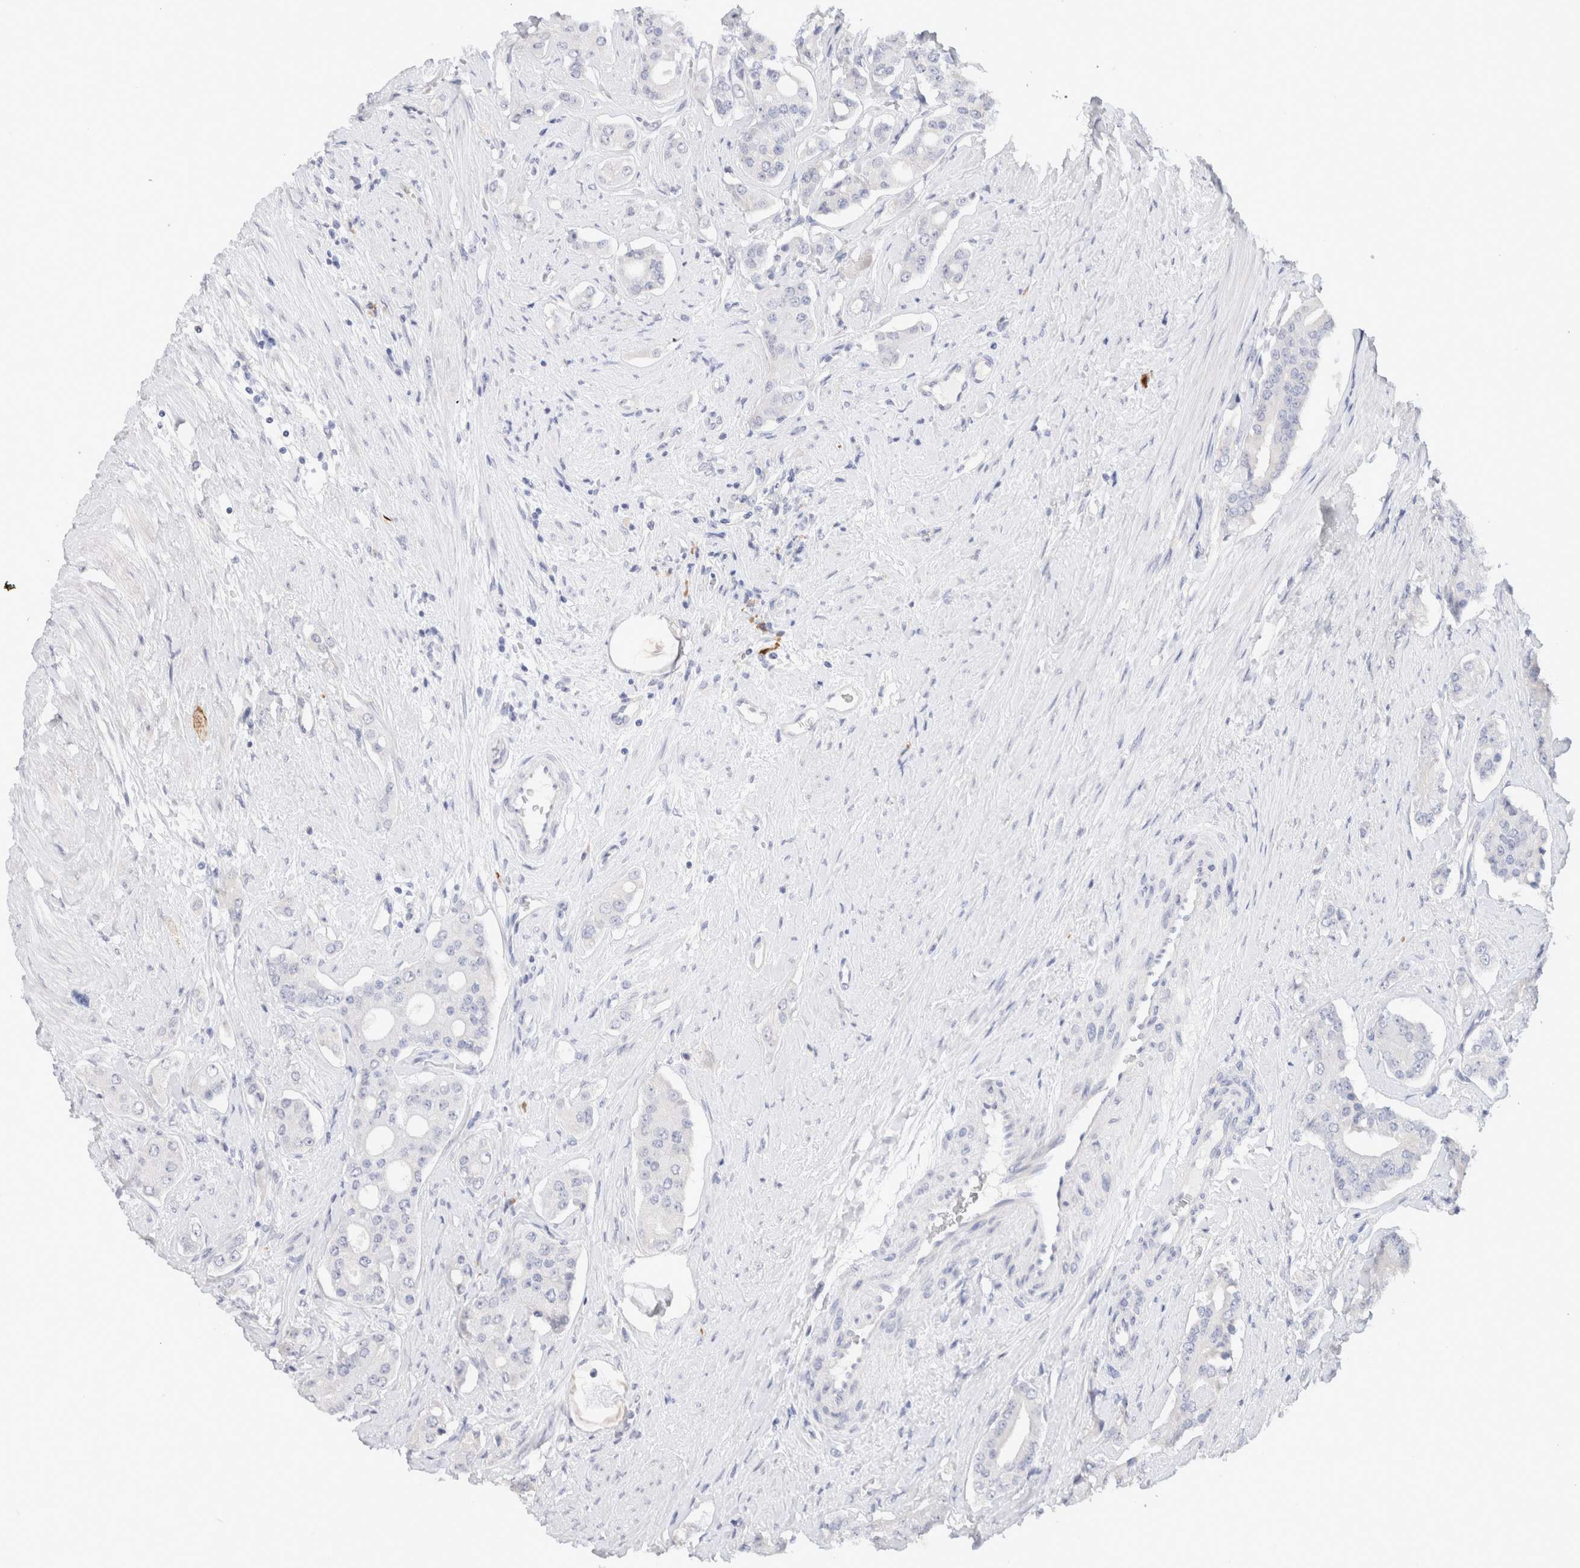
{"staining": {"intensity": "negative", "quantity": "none", "location": "none"}, "tissue": "prostate cancer", "cell_type": "Tumor cells", "image_type": "cancer", "snomed": [{"axis": "morphology", "description": "Adenocarcinoma, High grade"}, {"axis": "topography", "description": "Prostate"}], "caption": "This is an immunohistochemistry (IHC) image of human high-grade adenocarcinoma (prostate). There is no positivity in tumor cells.", "gene": "GADD45G", "patient": {"sex": "male", "age": 71}}